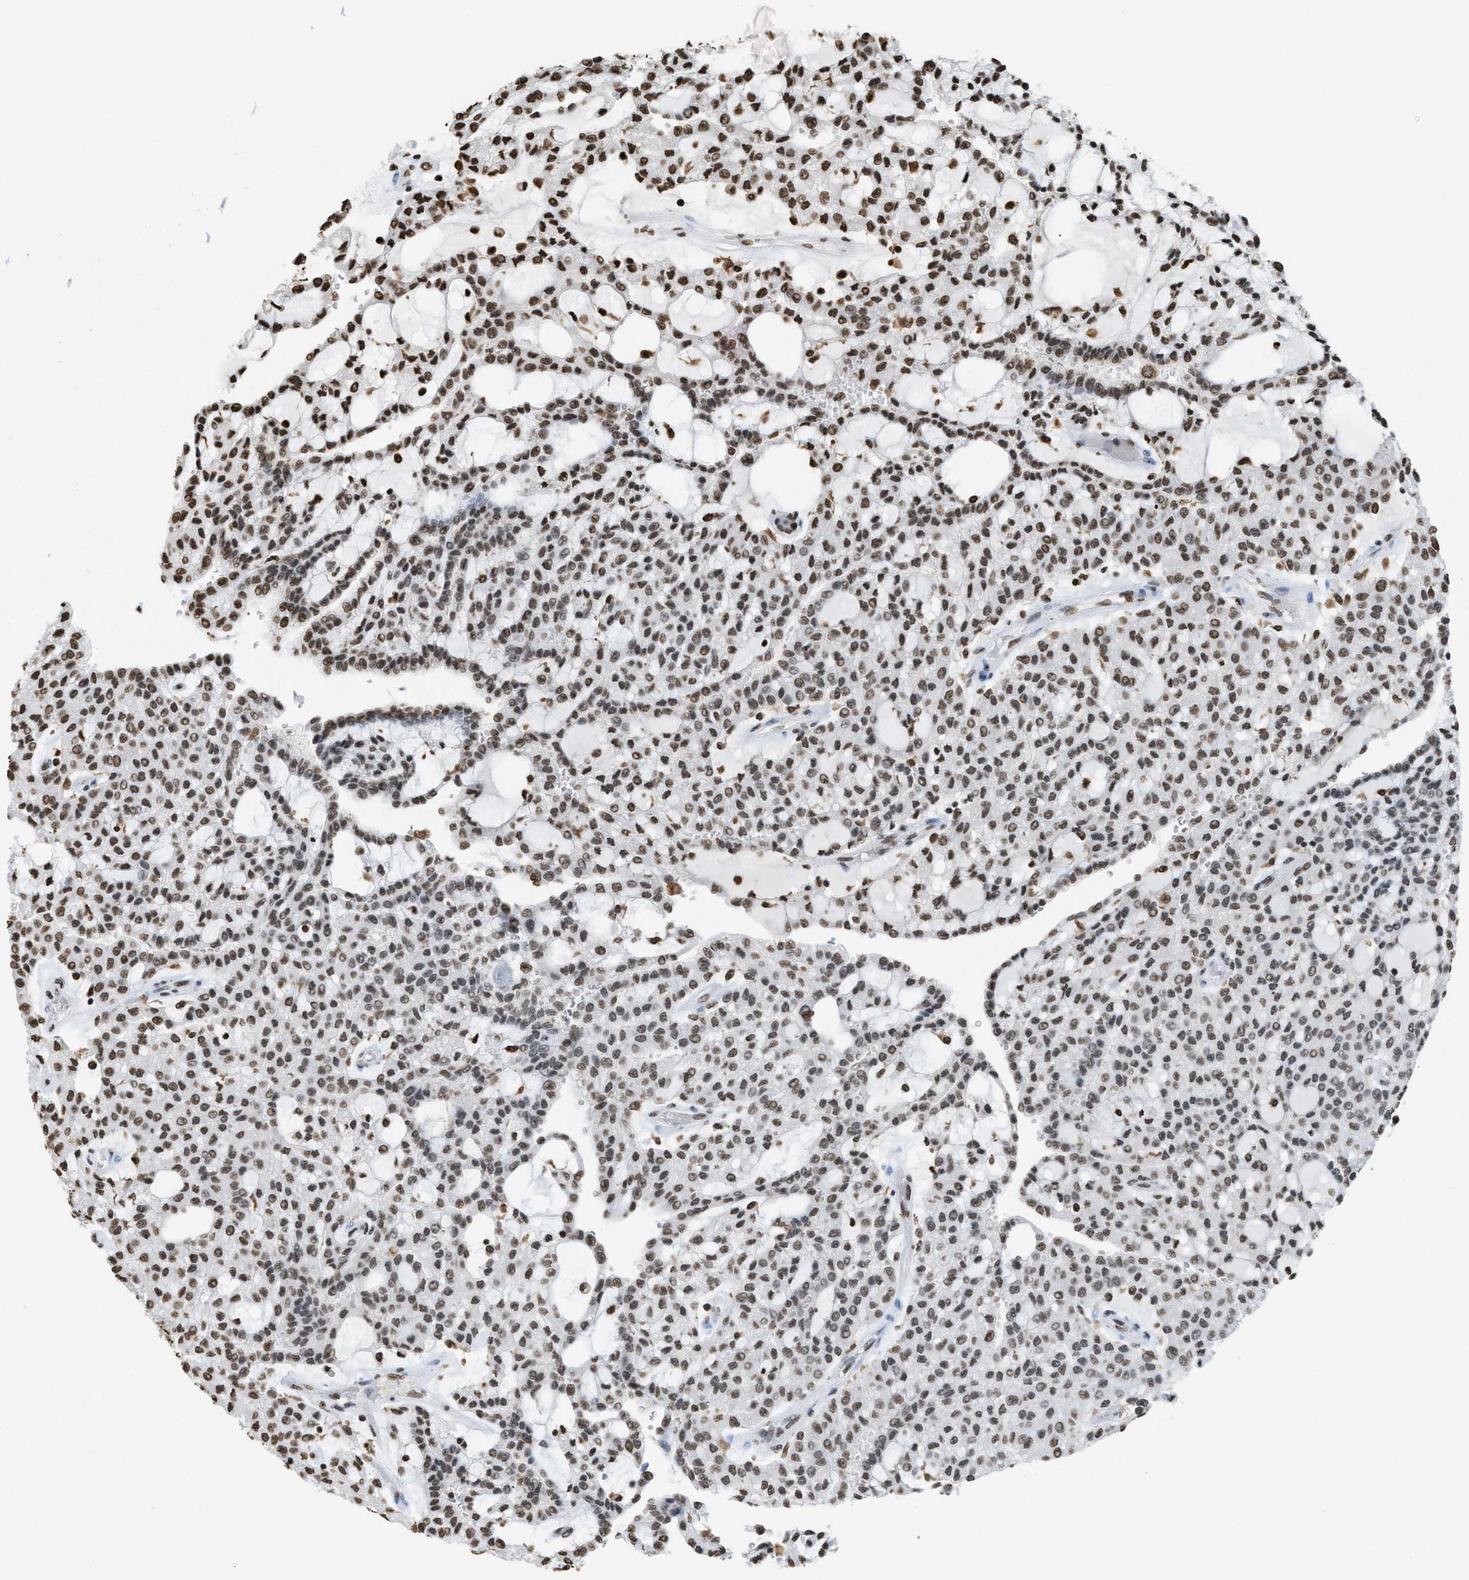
{"staining": {"intensity": "moderate", "quantity": ">75%", "location": "nuclear"}, "tissue": "renal cancer", "cell_type": "Tumor cells", "image_type": "cancer", "snomed": [{"axis": "morphology", "description": "Adenocarcinoma, NOS"}, {"axis": "topography", "description": "Kidney"}], "caption": "Immunohistochemical staining of adenocarcinoma (renal) reveals medium levels of moderate nuclear protein expression in about >75% of tumor cells.", "gene": "NUP88", "patient": {"sex": "male", "age": 63}}